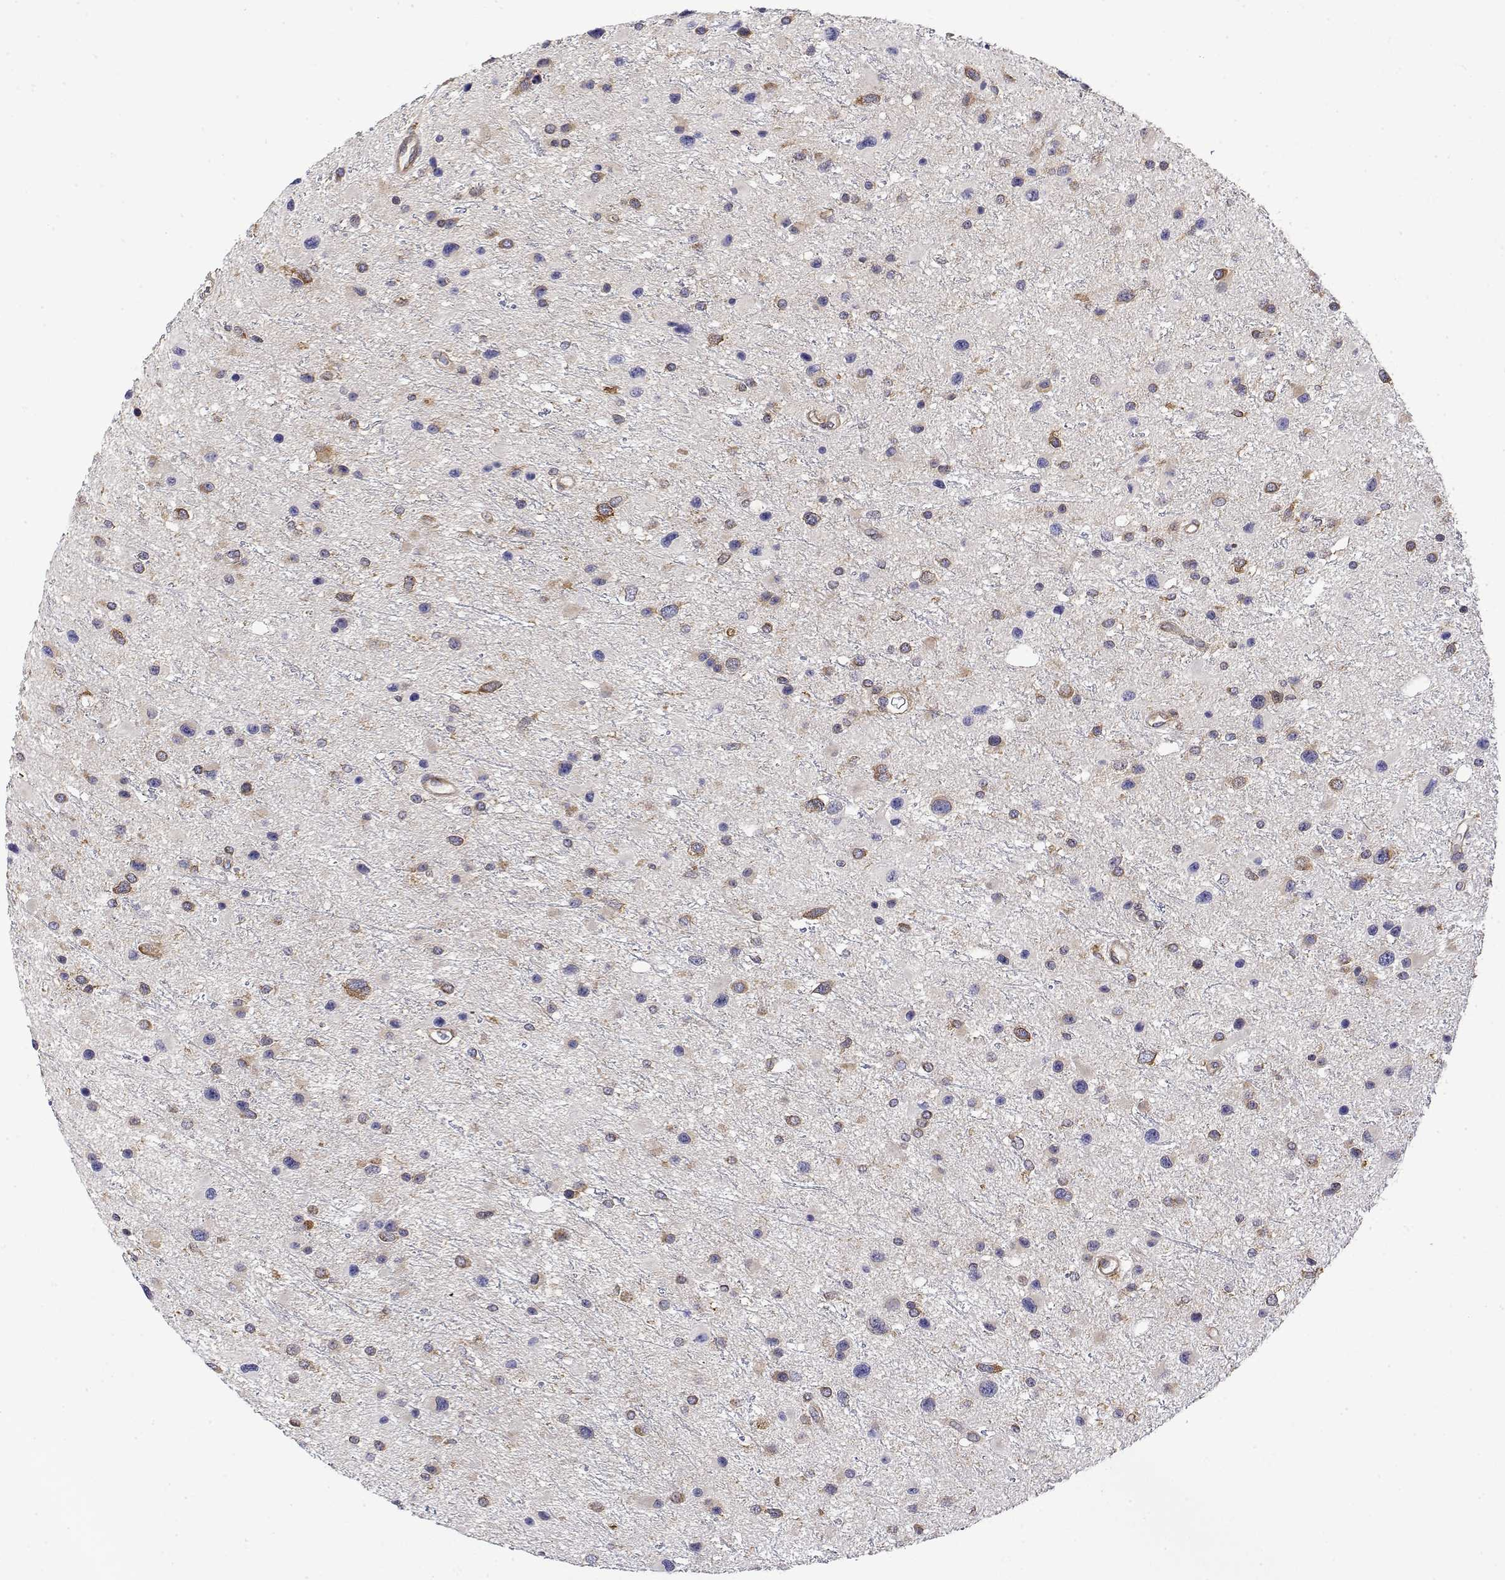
{"staining": {"intensity": "moderate", "quantity": "<25%", "location": "cytoplasmic/membranous"}, "tissue": "glioma", "cell_type": "Tumor cells", "image_type": "cancer", "snomed": [{"axis": "morphology", "description": "Glioma, malignant, Low grade"}, {"axis": "topography", "description": "Brain"}], "caption": "Immunohistochemistry (IHC) photomicrograph of neoplastic tissue: human glioma stained using immunohistochemistry (IHC) reveals low levels of moderate protein expression localized specifically in the cytoplasmic/membranous of tumor cells, appearing as a cytoplasmic/membranous brown color.", "gene": "EEF1G", "patient": {"sex": "female", "age": 32}}